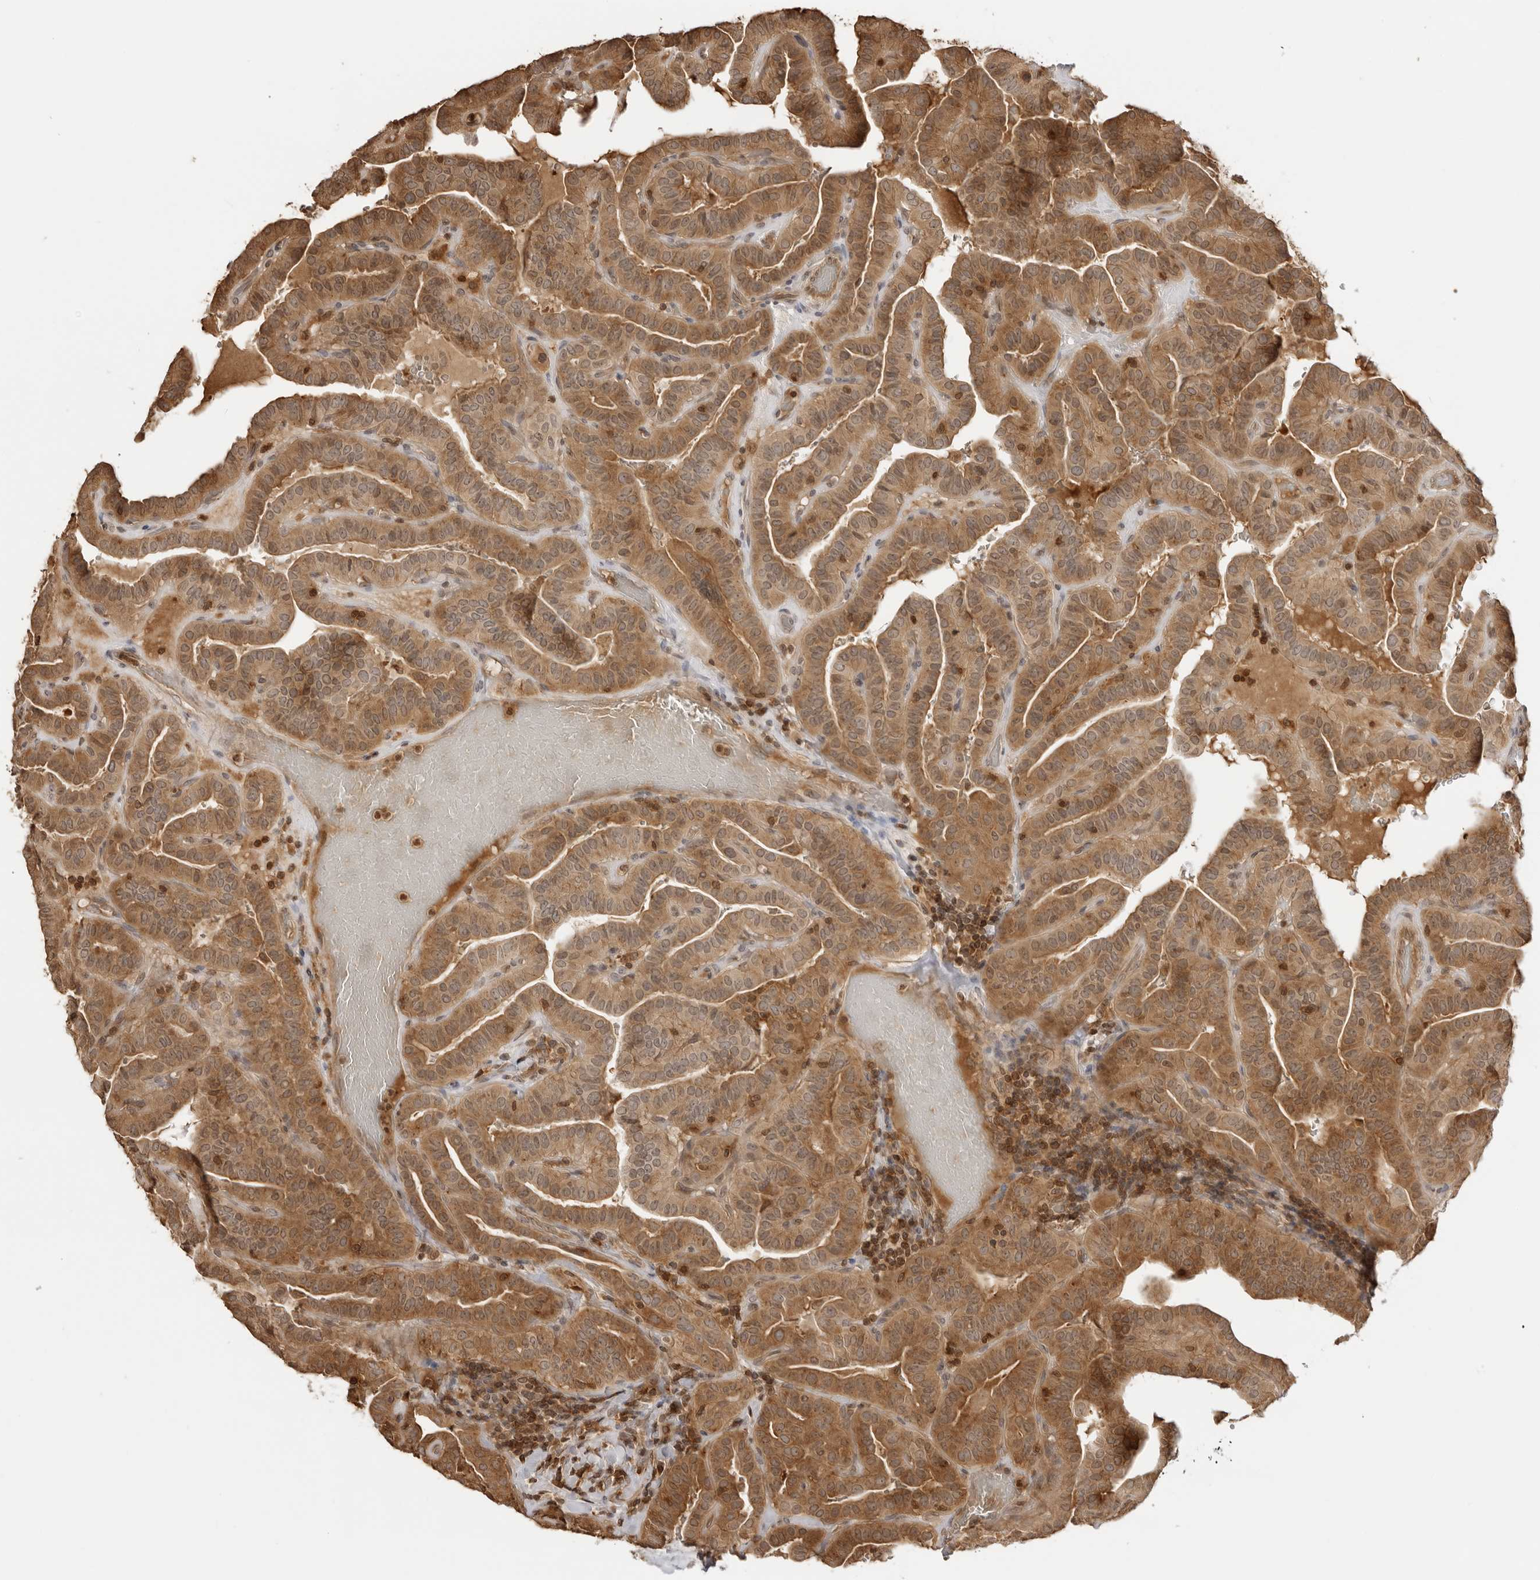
{"staining": {"intensity": "moderate", "quantity": ">75%", "location": "cytoplasmic/membranous"}, "tissue": "thyroid cancer", "cell_type": "Tumor cells", "image_type": "cancer", "snomed": [{"axis": "morphology", "description": "Papillary adenocarcinoma, NOS"}, {"axis": "topography", "description": "Thyroid gland"}], "caption": "Thyroid cancer tissue demonstrates moderate cytoplasmic/membranous expression in approximately >75% of tumor cells (Brightfield microscopy of DAB IHC at high magnification).", "gene": "IKBKE", "patient": {"sex": "male", "age": 77}}